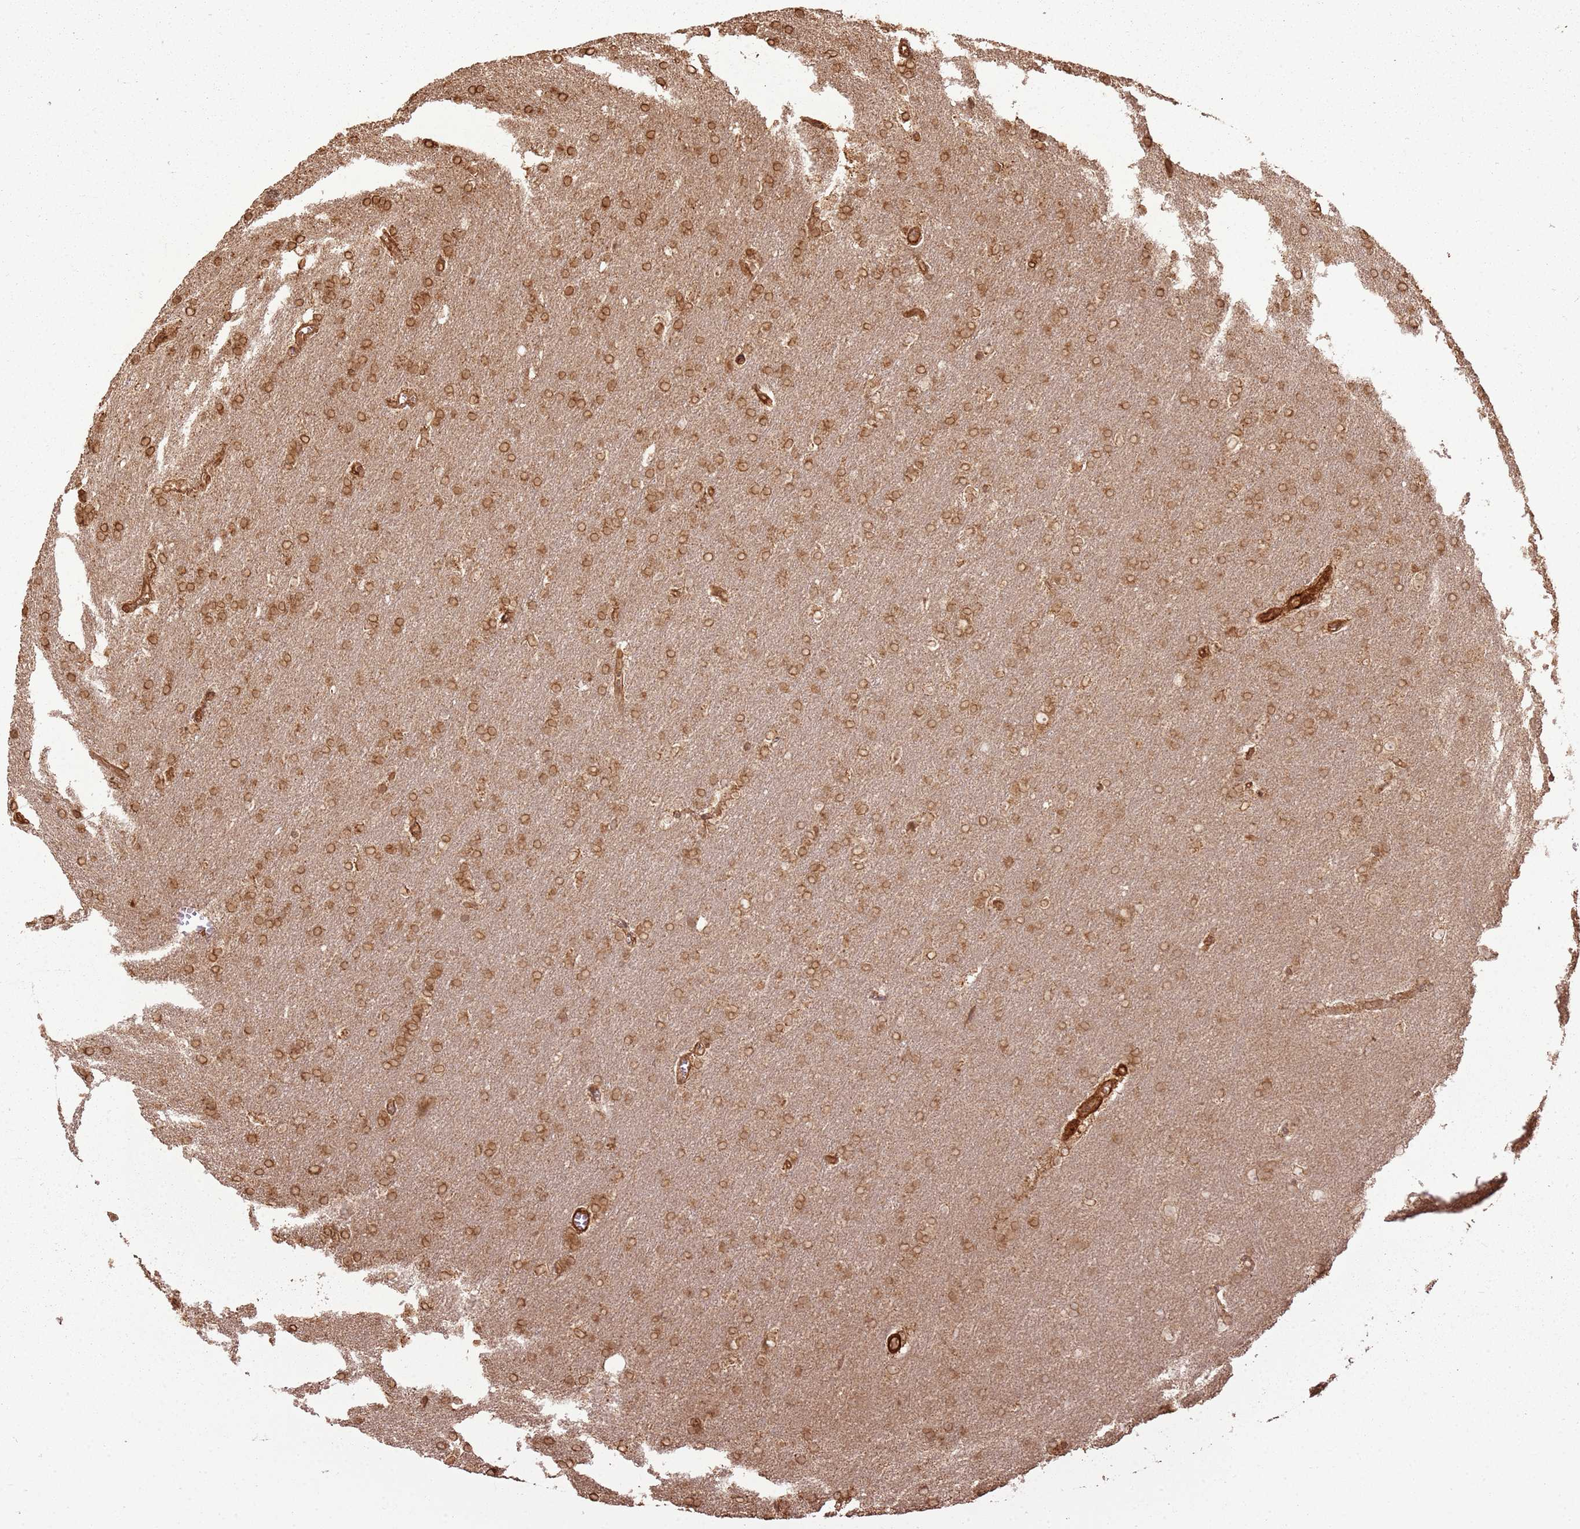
{"staining": {"intensity": "moderate", "quantity": ">75%", "location": "cytoplasmic/membranous"}, "tissue": "glioma", "cell_type": "Tumor cells", "image_type": "cancer", "snomed": [{"axis": "morphology", "description": "Glioma, malignant, Low grade"}, {"axis": "topography", "description": "Brain"}], "caption": "Brown immunohistochemical staining in glioma reveals moderate cytoplasmic/membranous positivity in about >75% of tumor cells.", "gene": "DDX59", "patient": {"sex": "female", "age": 32}}